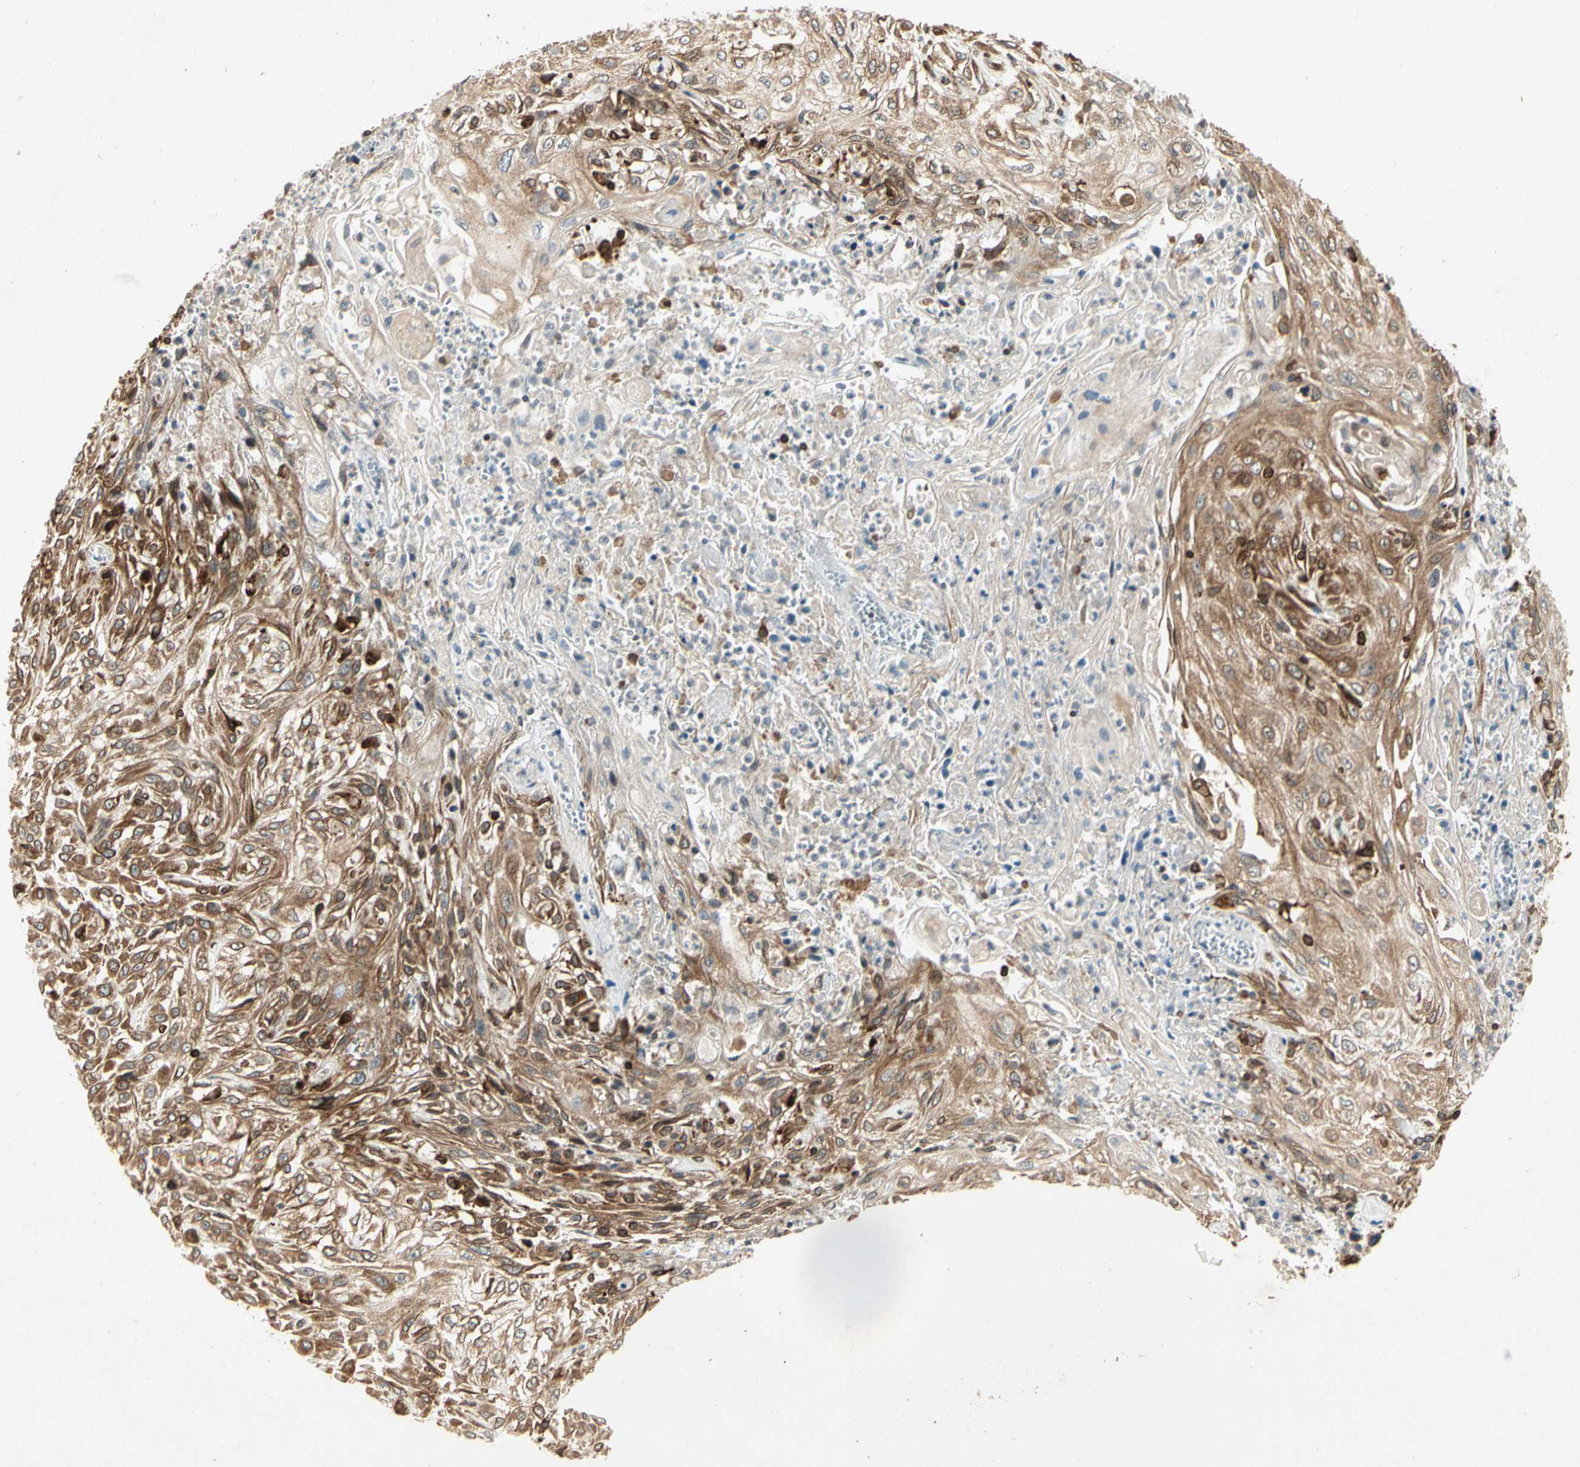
{"staining": {"intensity": "moderate", "quantity": ">75%", "location": "cytoplasmic/membranous"}, "tissue": "skin cancer", "cell_type": "Tumor cells", "image_type": "cancer", "snomed": [{"axis": "morphology", "description": "Squamous cell carcinoma, NOS"}, {"axis": "morphology", "description": "Squamous cell carcinoma, metastatic, NOS"}, {"axis": "topography", "description": "Skin"}, {"axis": "topography", "description": "Lymph node"}], "caption": "IHC image of neoplastic tissue: human skin cancer stained using IHC reveals medium levels of moderate protein expression localized specifically in the cytoplasmic/membranous of tumor cells, appearing as a cytoplasmic/membranous brown color.", "gene": "TAPBP", "patient": {"sex": "male", "age": 75}}